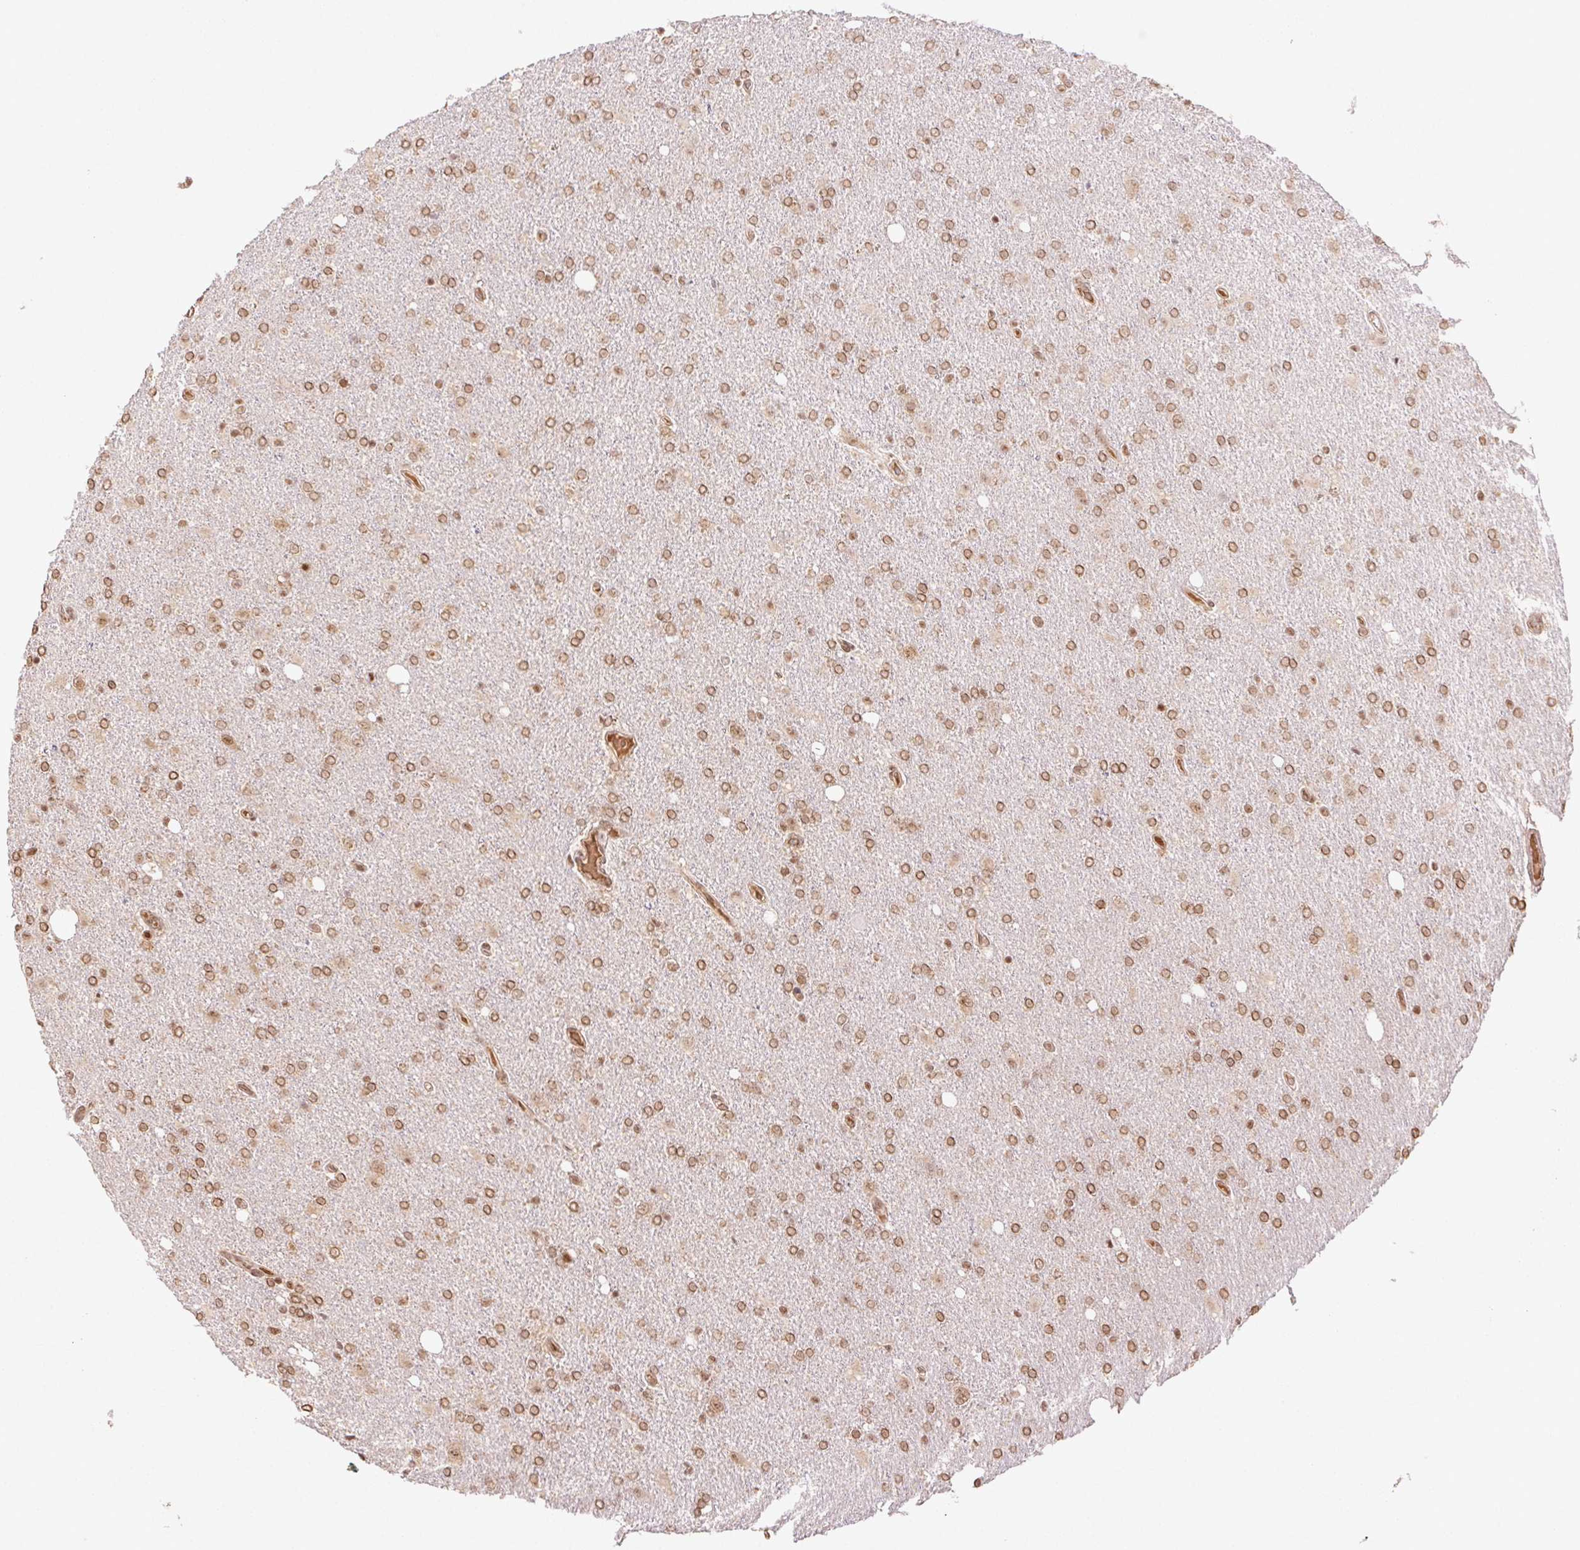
{"staining": {"intensity": "moderate", "quantity": ">75%", "location": "cytoplasmic/membranous,nuclear"}, "tissue": "glioma", "cell_type": "Tumor cells", "image_type": "cancer", "snomed": [{"axis": "morphology", "description": "Glioma, malignant, High grade"}, {"axis": "topography", "description": "Cerebral cortex"}], "caption": "Immunohistochemistry (IHC) of glioma displays medium levels of moderate cytoplasmic/membranous and nuclear expression in approximately >75% of tumor cells.", "gene": "TREML4", "patient": {"sex": "male", "age": 70}}